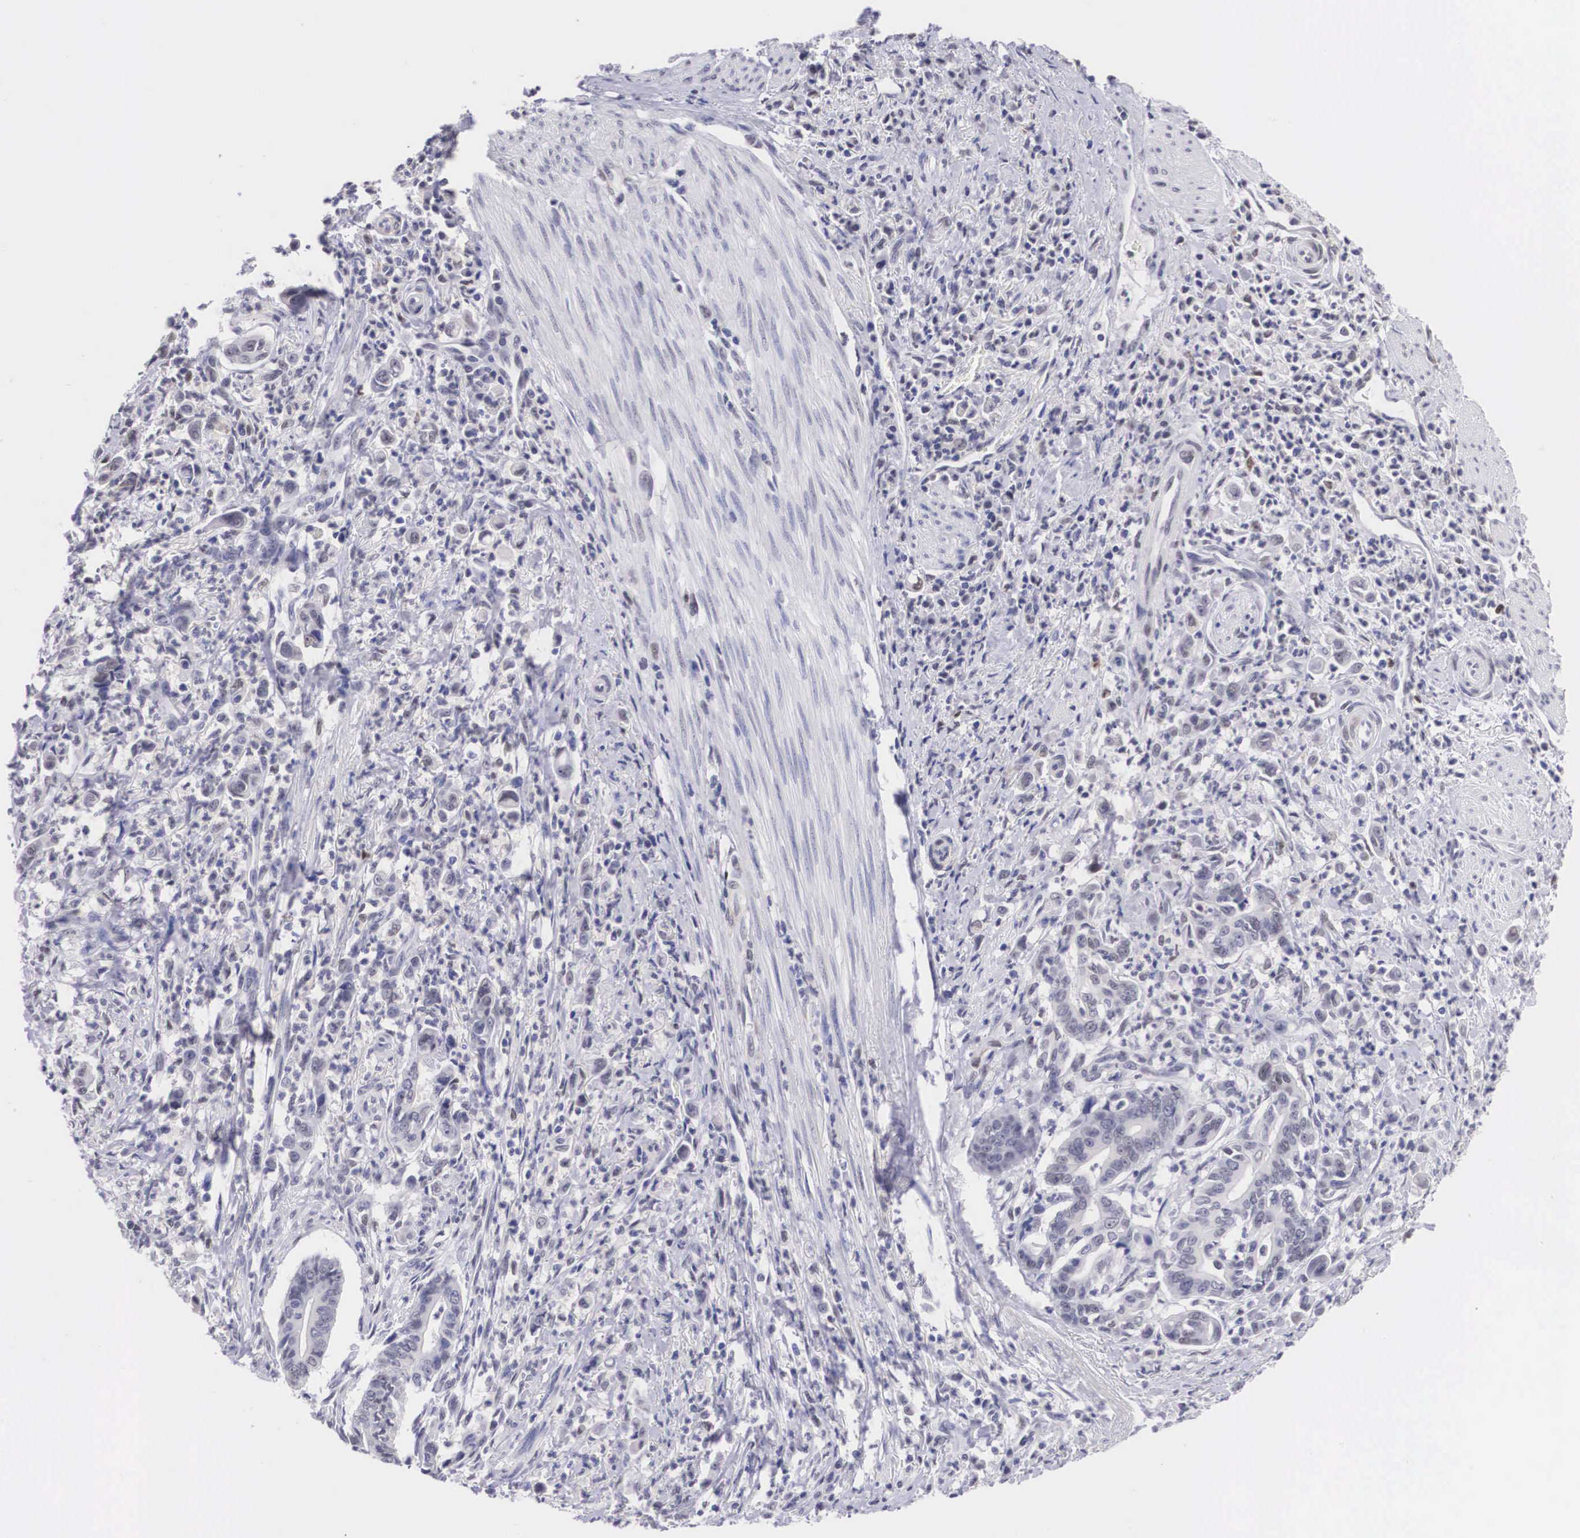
{"staining": {"intensity": "negative", "quantity": "none", "location": "none"}, "tissue": "stomach cancer", "cell_type": "Tumor cells", "image_type": "cancer", "snomed": [{"axis": "morphology", "description": "Adenocarcinoma, NOS"}, {"axis": "topography", "description": "Stomach"}], "caption": "An image of stomach adenocarcinoma stained for a protein reveals no brown staining in tumor cells.", "gene": "ETV6", "patient": {"sex": "female", "age": 76}}